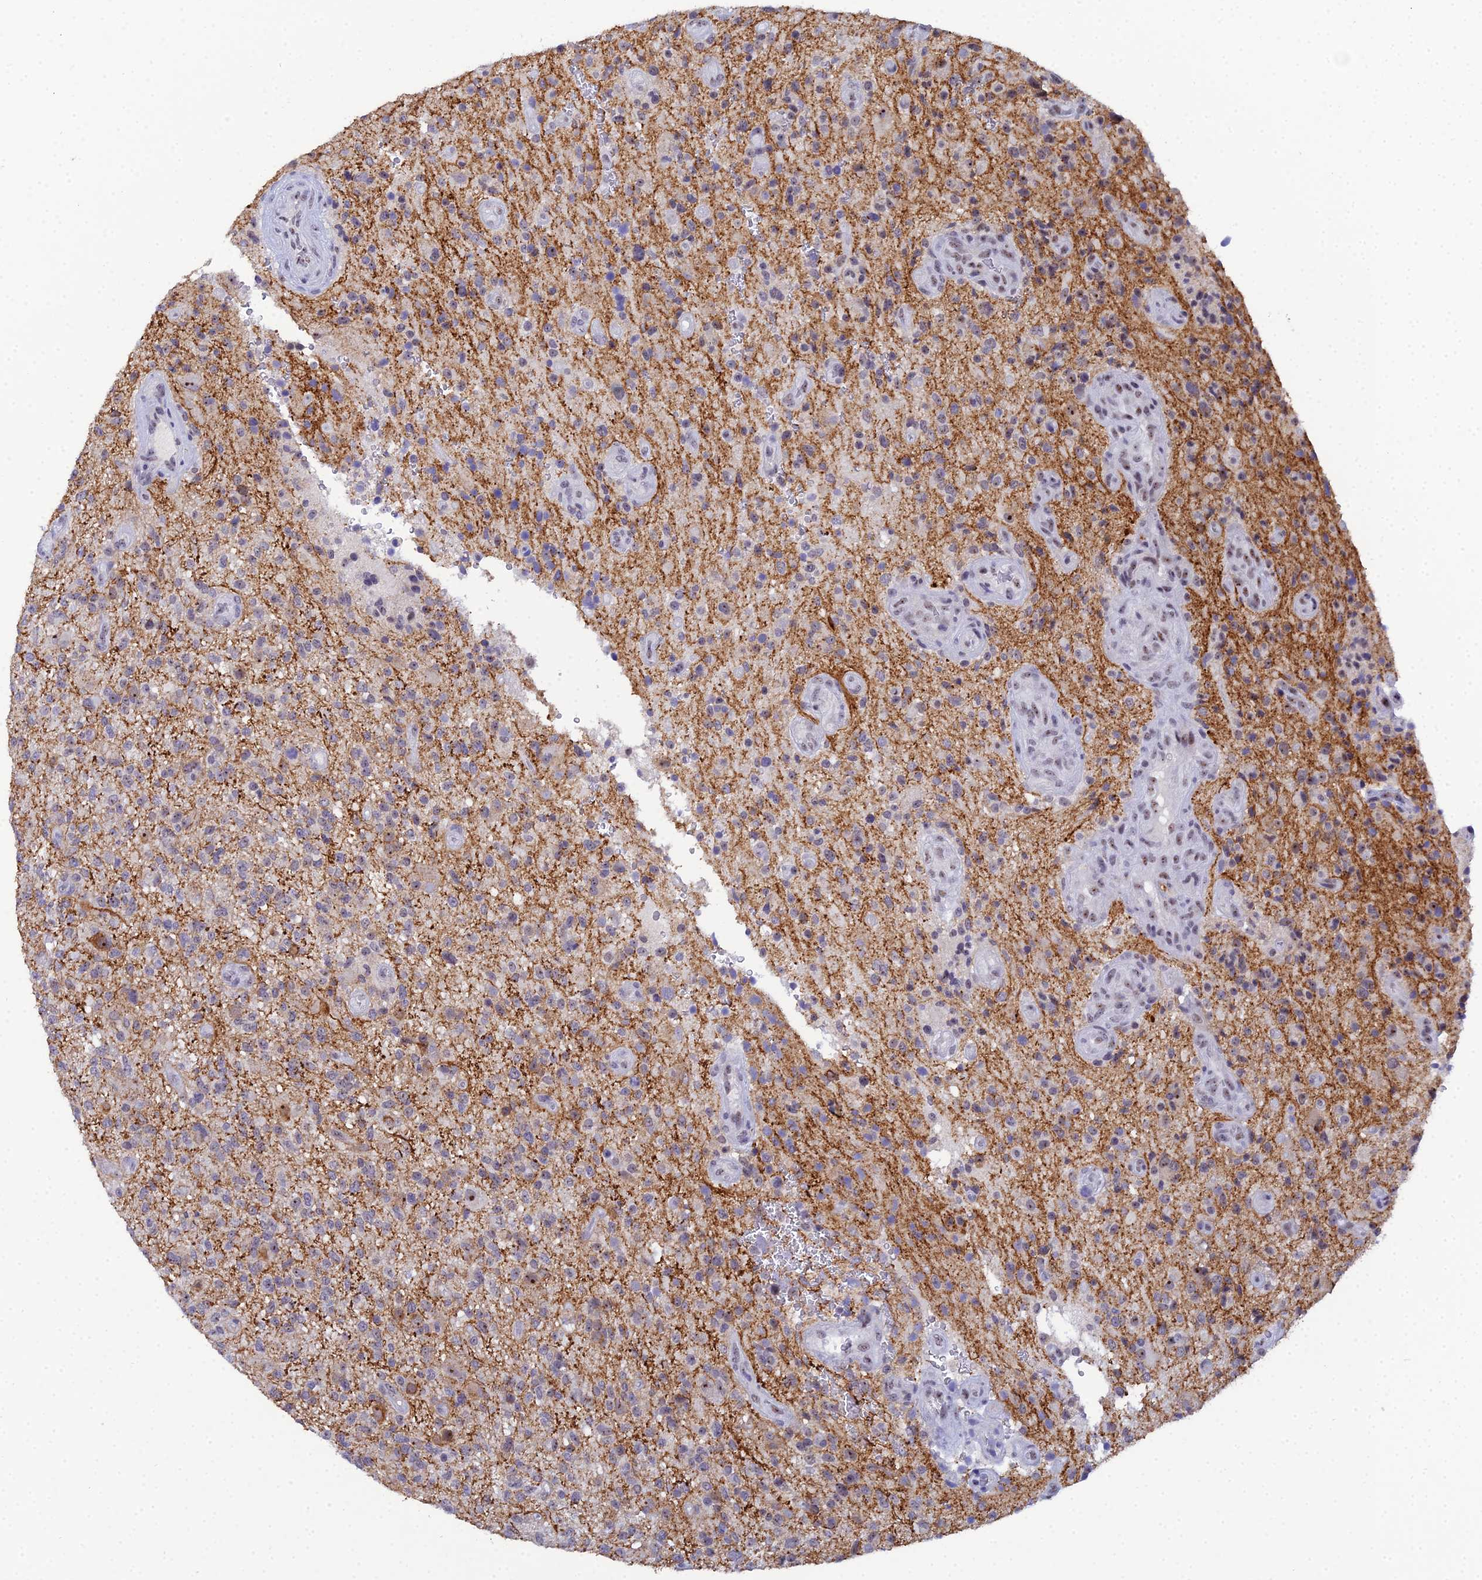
{"staining": {"intensity": "weak", "quantity": "<25%", "location": "nuclear"}, "tissue": "glioma", "cell_type": "Tumor cells", "image_type": "cancer", "snomed": [{"axis": "morphology", "description": "Glioma, malignant, High grade"}, {"axis": "topography", "description": "Brain"}], "caption": "Immunohistochemical staining of human glioma shows no significant positivity in tumor cells.", "gene": "PLPP4", "patient": {"sex": "male", "age": 47}}